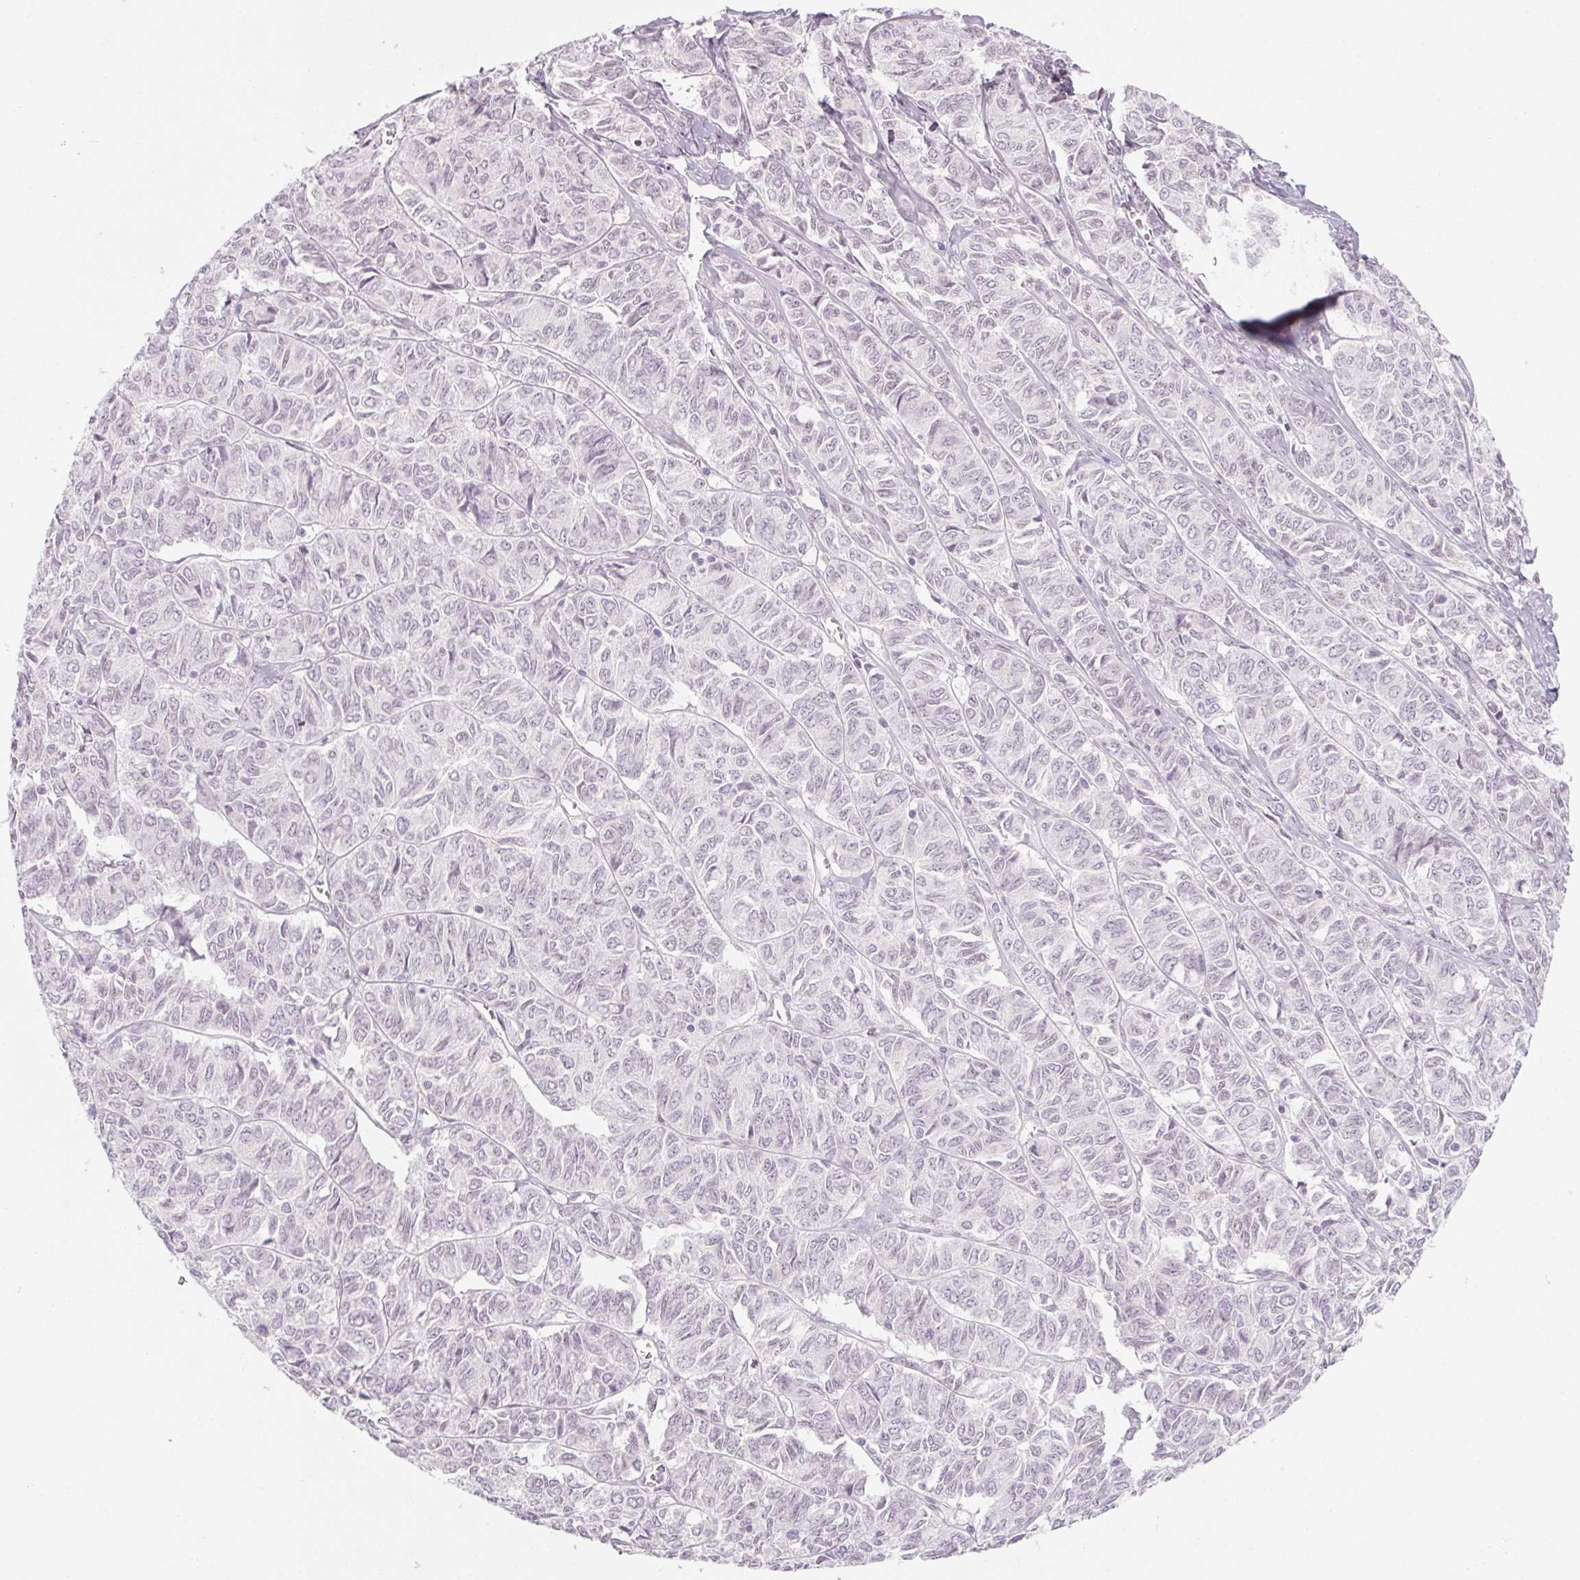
{"staining": {"intensity": "negative", "quantity": "none", "location": "none"}, "tissue": "ovarian cancer", "cell_type": "Tumor cells", "image_type": "cancer", "snomed": [{"axis": "morphology", "description": "Carcinoma, endometroid"}, {"axis": "topography", "description": "Ovary"}], "caption": "An immunohistochemistry (IHC) photomicrograph of ovarian cancer is shown. There is no staining in tumor cells of ovarian cancer.", "gene": "KCNQ2", "patient": {"sex": "female", "age": 80}}